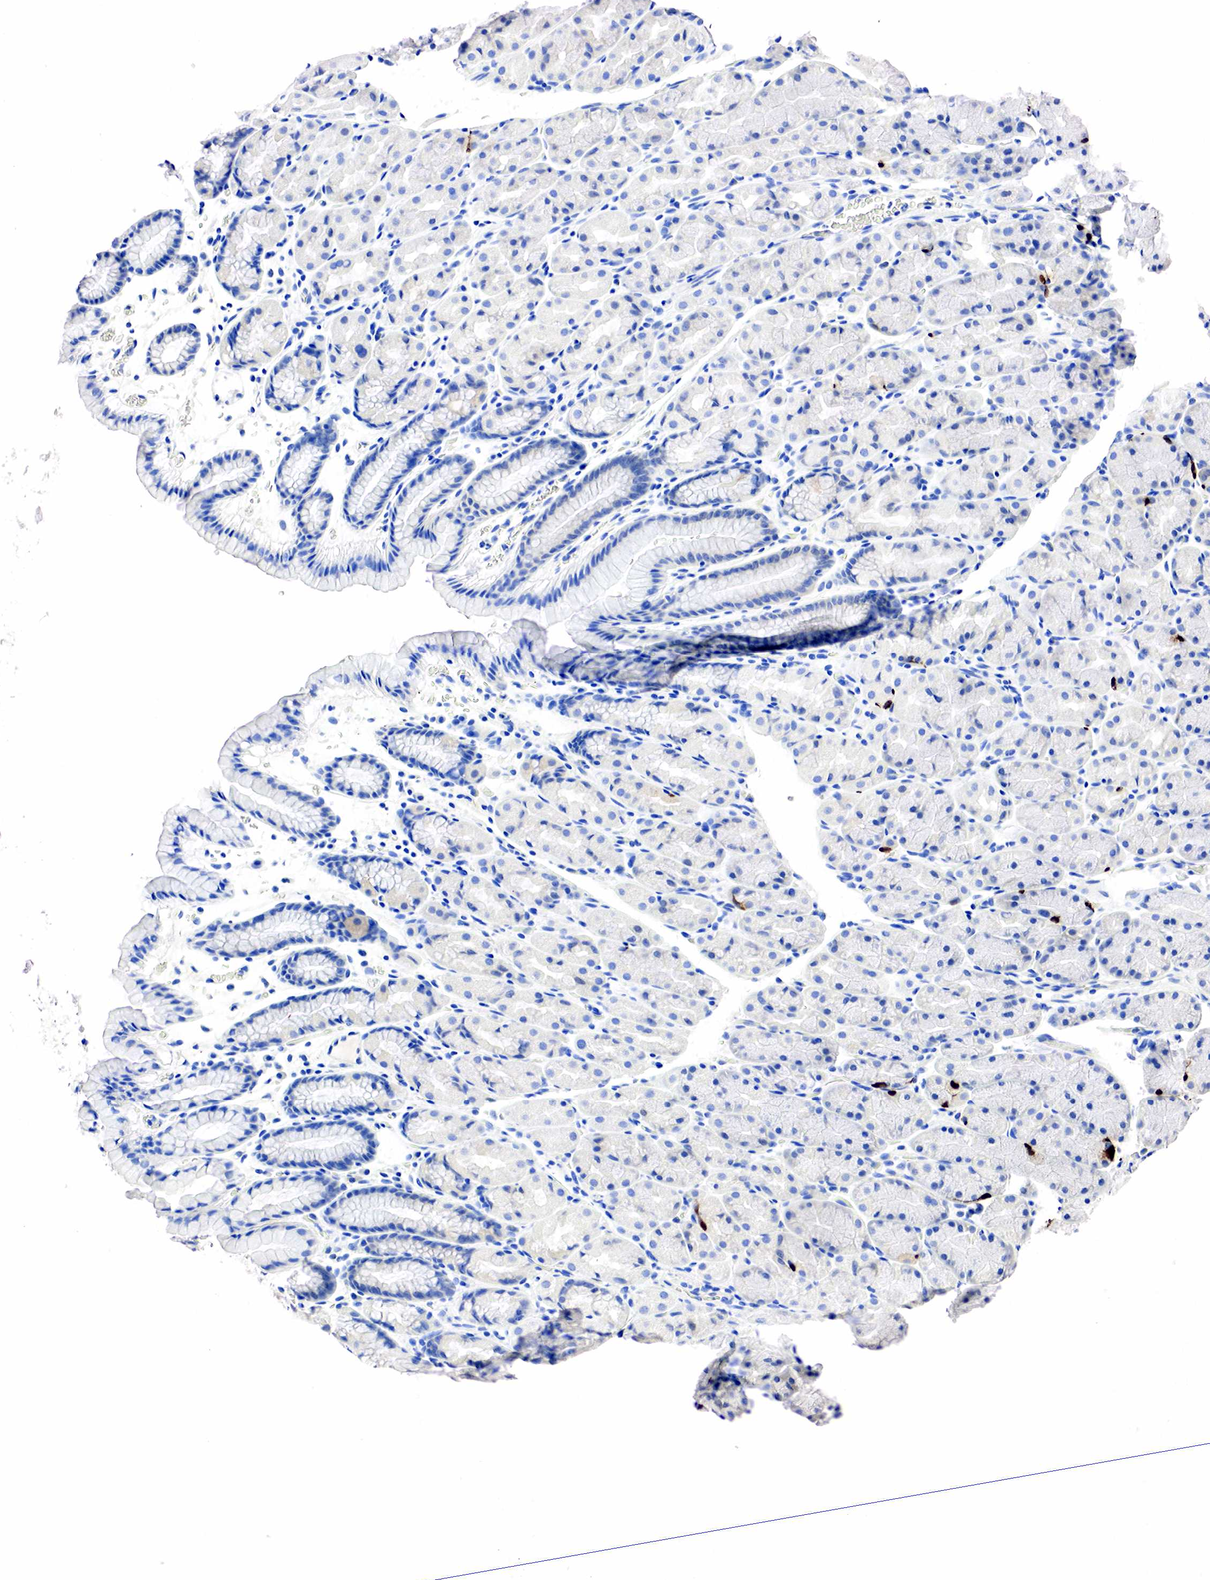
{"staining": {"intensity": "strong", "quantity": "<25%", "location": "cytoplasmic/membranous,nuclear"}, "tissue": "stomach", "cell_type": "Glandular cells", "image_type": "normal", "snomed": [{"axis": "morphology", "description": "Adenocarcinoma, NOS"}, {"axis": "topography", "description": "Stomach, upper"}], "caption": "Immunohistochemical staining of normal stomach reveals strong cytoplasmic/membranous,nuclear protein expression in about <25% of glandular cells.", "gene": "SST", "patient": {"sex": "male", "age": 47}}